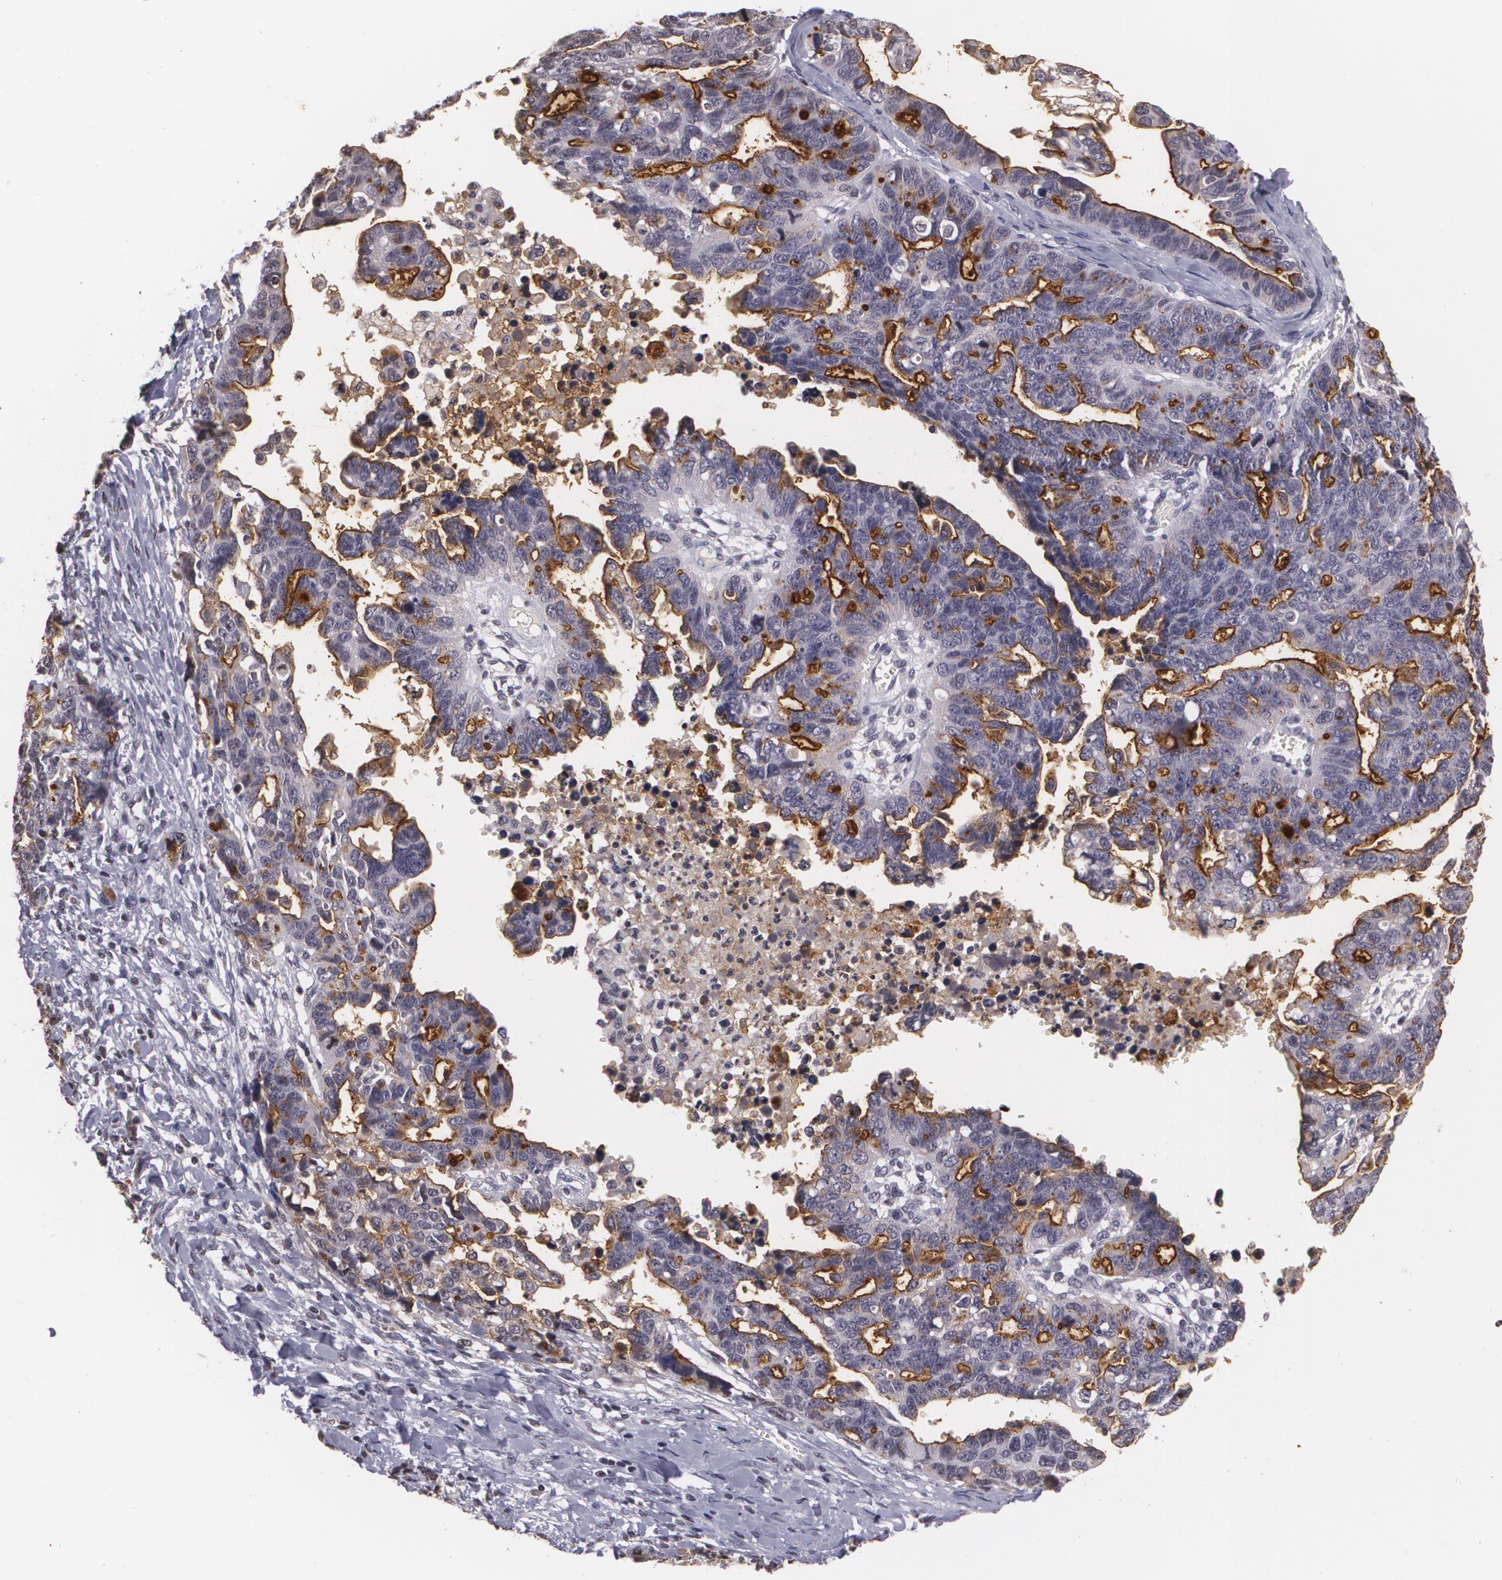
{"staining": {"intensity": "moderate", "quantity": "25%-75%", "location": "cytoplasmic/membranous"}, "tissue": "ovarian cancer", "cell_type": "Tumor cells", "image_type": "cancer", "snomed": [{"axis": "morphology", "description": "Cystadenocarcinoma, serous, NOS"}, {"axis": "topography", "description": "Ovary"}], "caption": "The photomicrograph exhibits a brown stain indicating the presence of a protein in the cytoplasmic/membranous of tumor cells in ovarian cancer (serous cystadenocarcinoma).", "gene": "MUC1", "patient": {"sex": "female", "age": 69}}